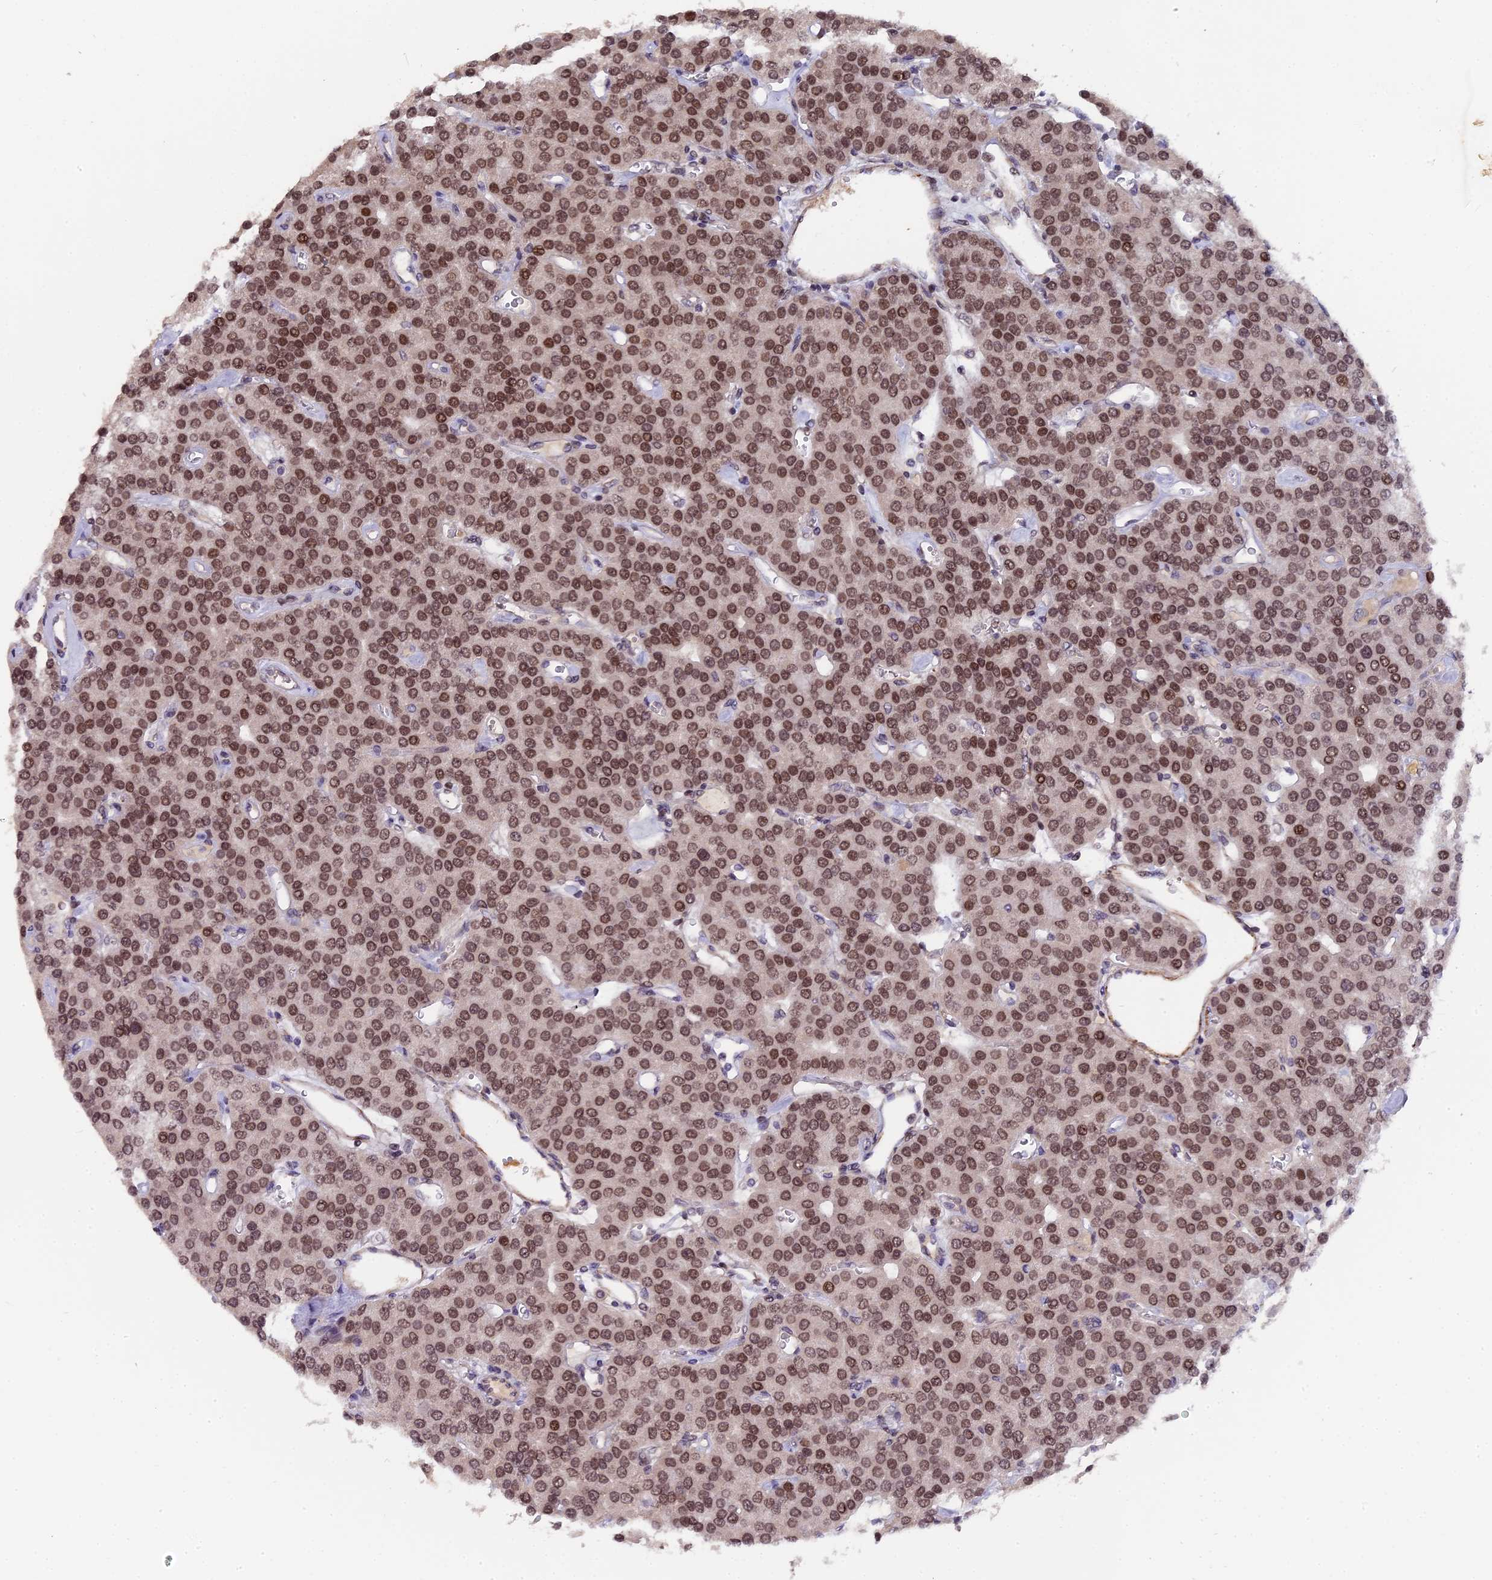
{"staining": {"intensity": "moderate", "quantity": ">75%", "location": "nuclear"}, "tissue": "parathyroid gland", "cell_type": "Glandular cells", "image_type": "normal", "snomed": [{"axis": "morphology", "description": "Normal tissue, NOS"}, {"axis": "morphology", "description": "Adenoma, NOS"}, {"axis": "topography", "description": "Parathyroid gland"}], "caption": "IHC image of unremarkable human parathyroid gland stained for a protein (brown), which exhibits medium levels of moderate nuclear positivity in about >75% of glandular cells.", "gene": "PYGO1", "patient": {"sex": "female", "age": 86}}